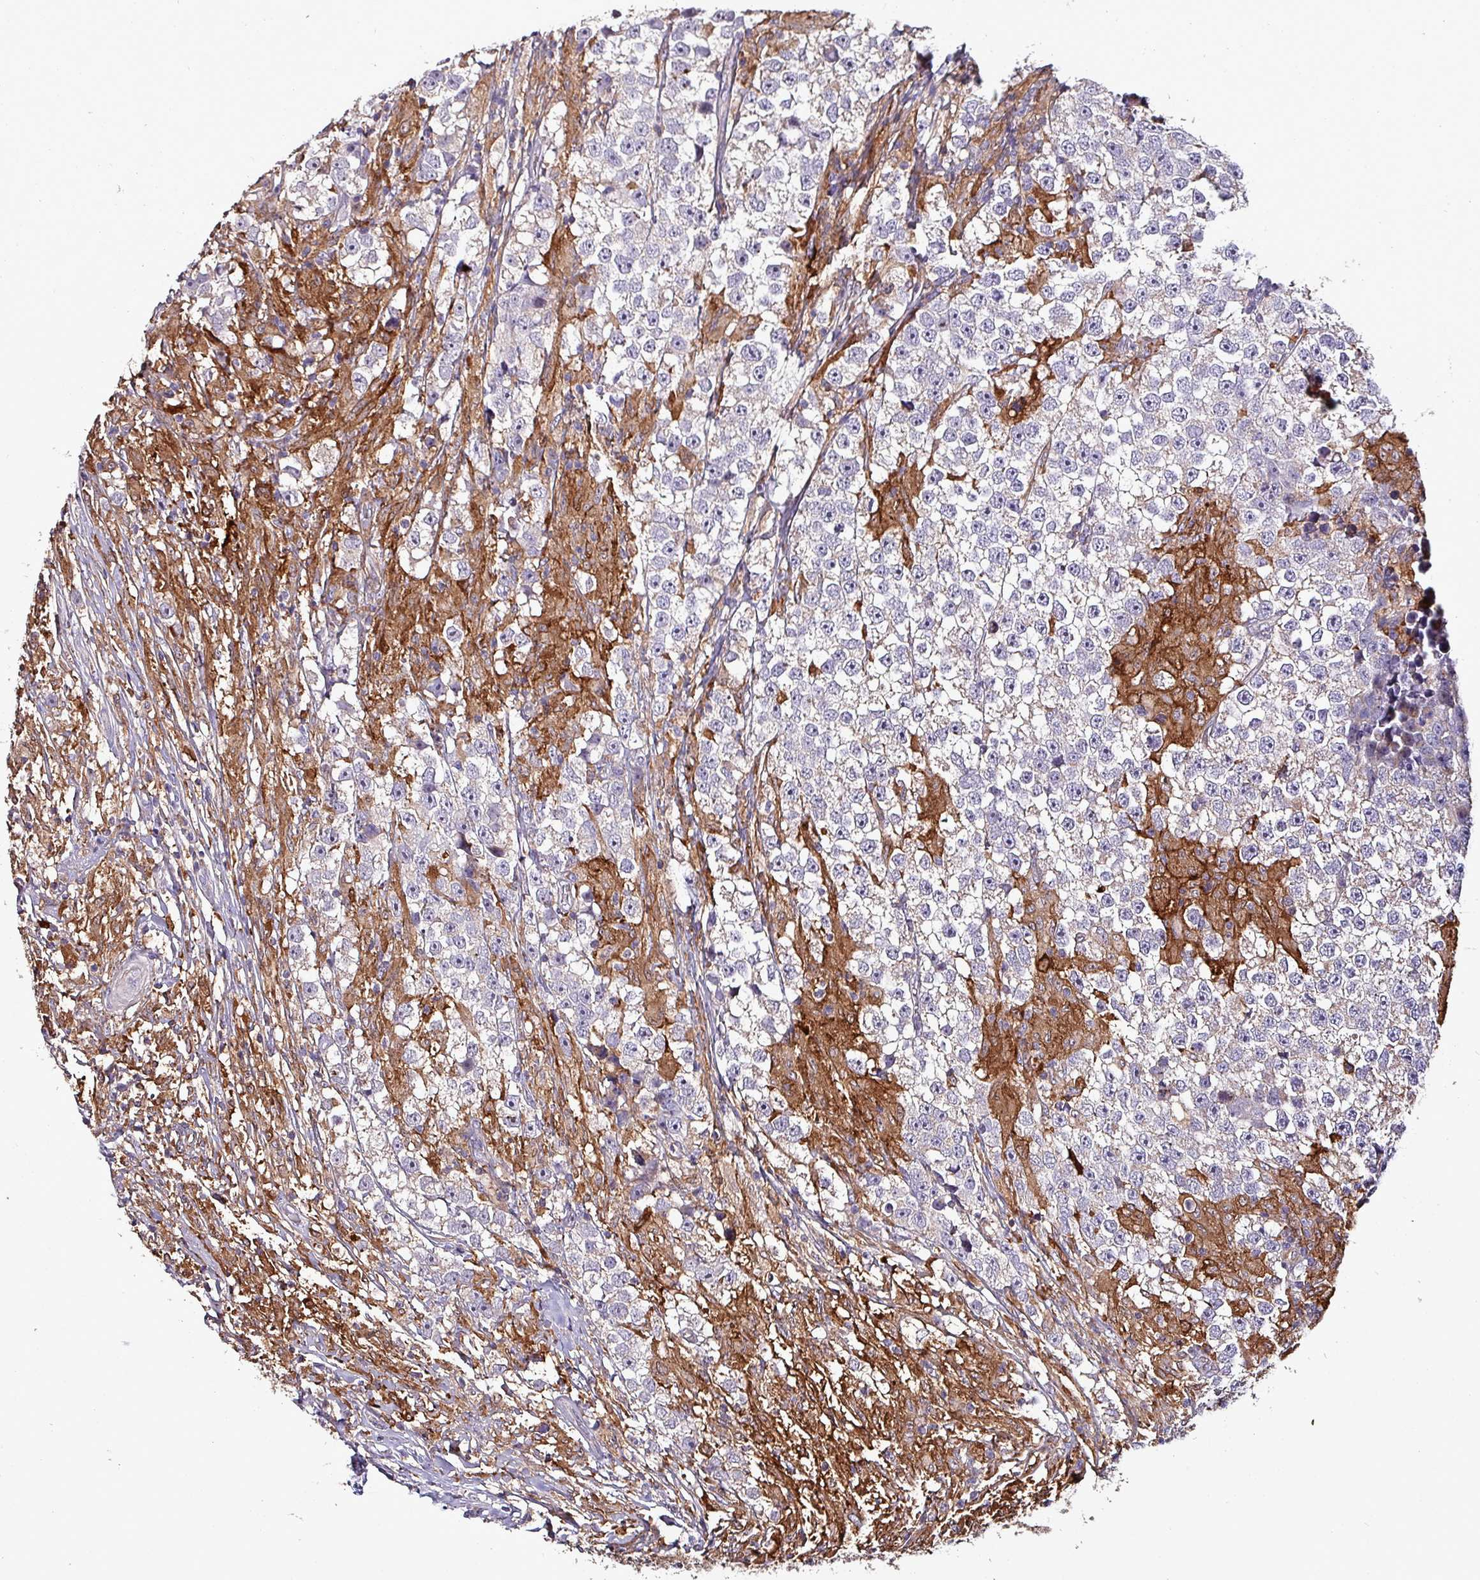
{"staining": {"intensity": "moderate", "quantity": "<25%", "location": "cytoplasmic/membranous"}, "tissue": "testis cancer", "cell_type": "Tumor cells", "image_type": "cancer", "snomed": [{"axis": "morphology", "description": "Seminoma, NOS"}, {"axis": "topography", "description": "Testis"}], "caption": "A brown stain highlights moderate cytoplasmic/membranous positivity of a protein in testis seminoma tumor cells.", "gene": "SCIN", "patient": {"sex": "male", "age": 46}}